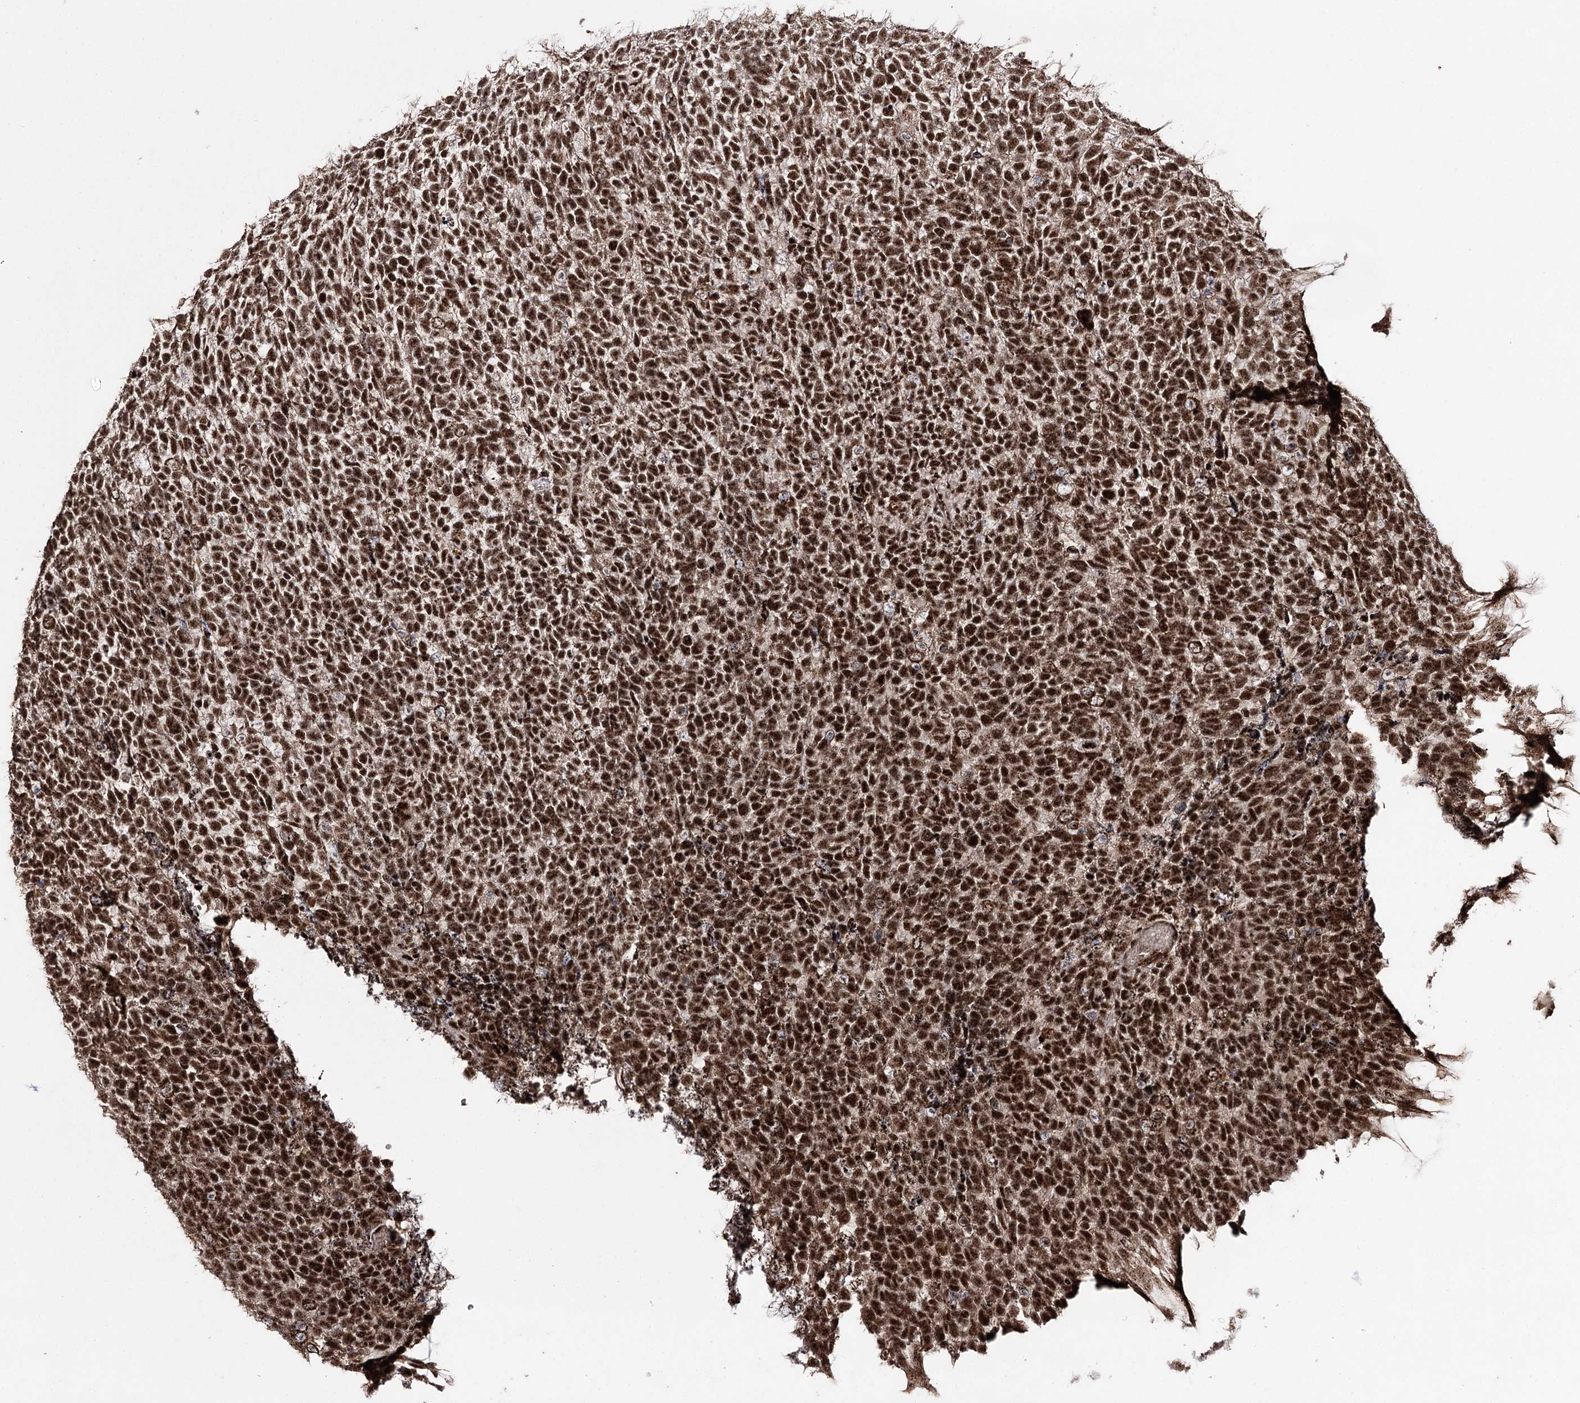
{"staining": {"intensity": "strong", "quantity": ">75%", "location": "nuclear"}, "tissue": "urothelial cancer", "cell_type": "Tumor cells", "image_type": "cancer", "snomed": [{"axis": "morphology", "description": "Urothelial carcinoma, High grade"}, {"axis": "topography", "description": "Urinary bladder"}], "caption": "An IHC image of tumor tissue is shown. Protein staining in brown shows strong nuclear positivity in urothelial cancer within tumor cells.", "gene": "PRPF40A", "patient": {"sex": "female", "age": 82}}